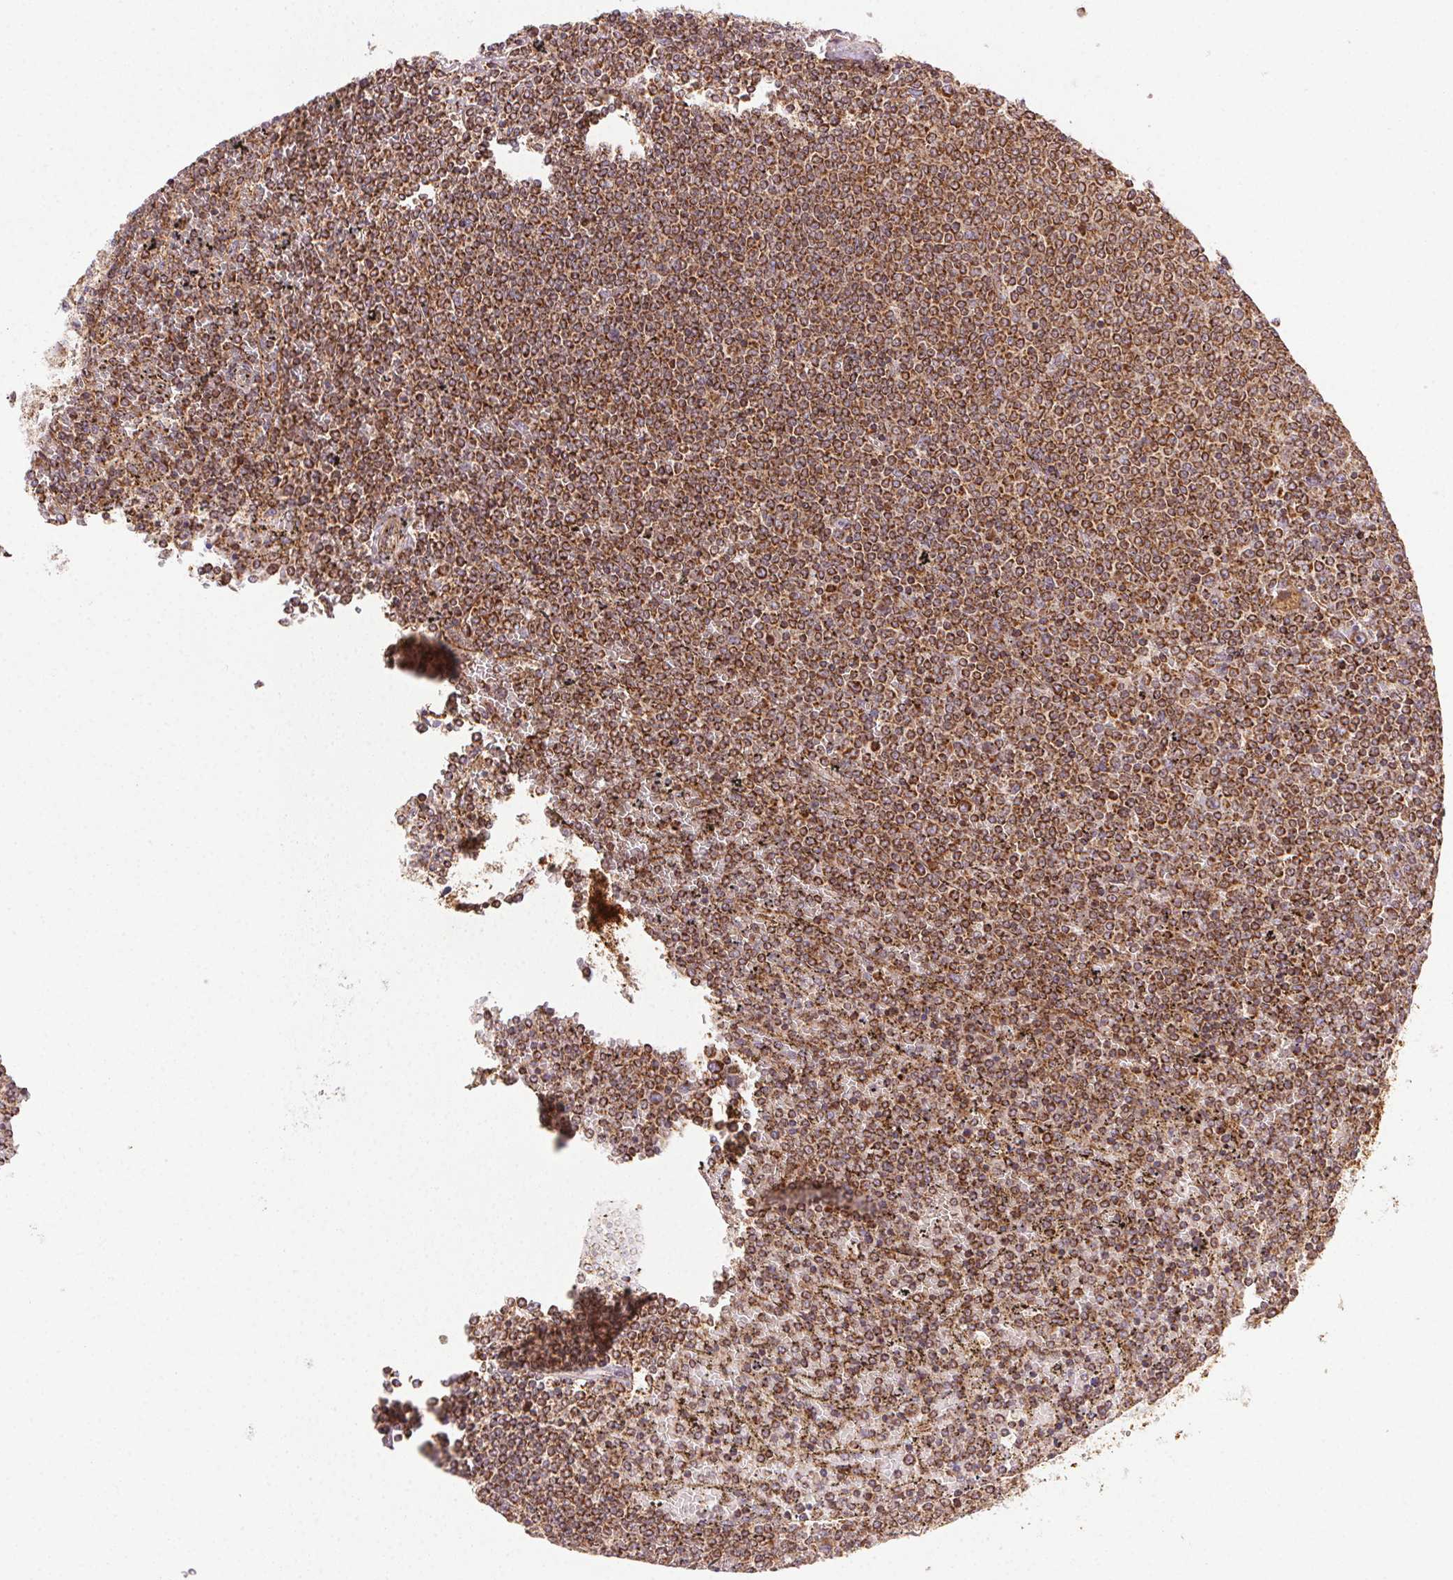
{"staining": {"intensity": "strong", "quantity": ">75%", "location": "cytoplasmic/membranous"}, "tissue": "lymphoma", "cell_type": "Tumor cells", "image_type": "cancer", "snomed": [{"axis": "morphology", "description": "Malignant lymphoma, non-Hodgkin's type, Low grade"}, {"axis": "topography", "description": "Spleen"}], "caption": "Tumor cells exhibit high levels of strong cytoplasmic/membranous positivity in approximately >75% of cells in lymphoma.", "gene": "CLPB", "patient": {"sex": "female", "age": 77}}